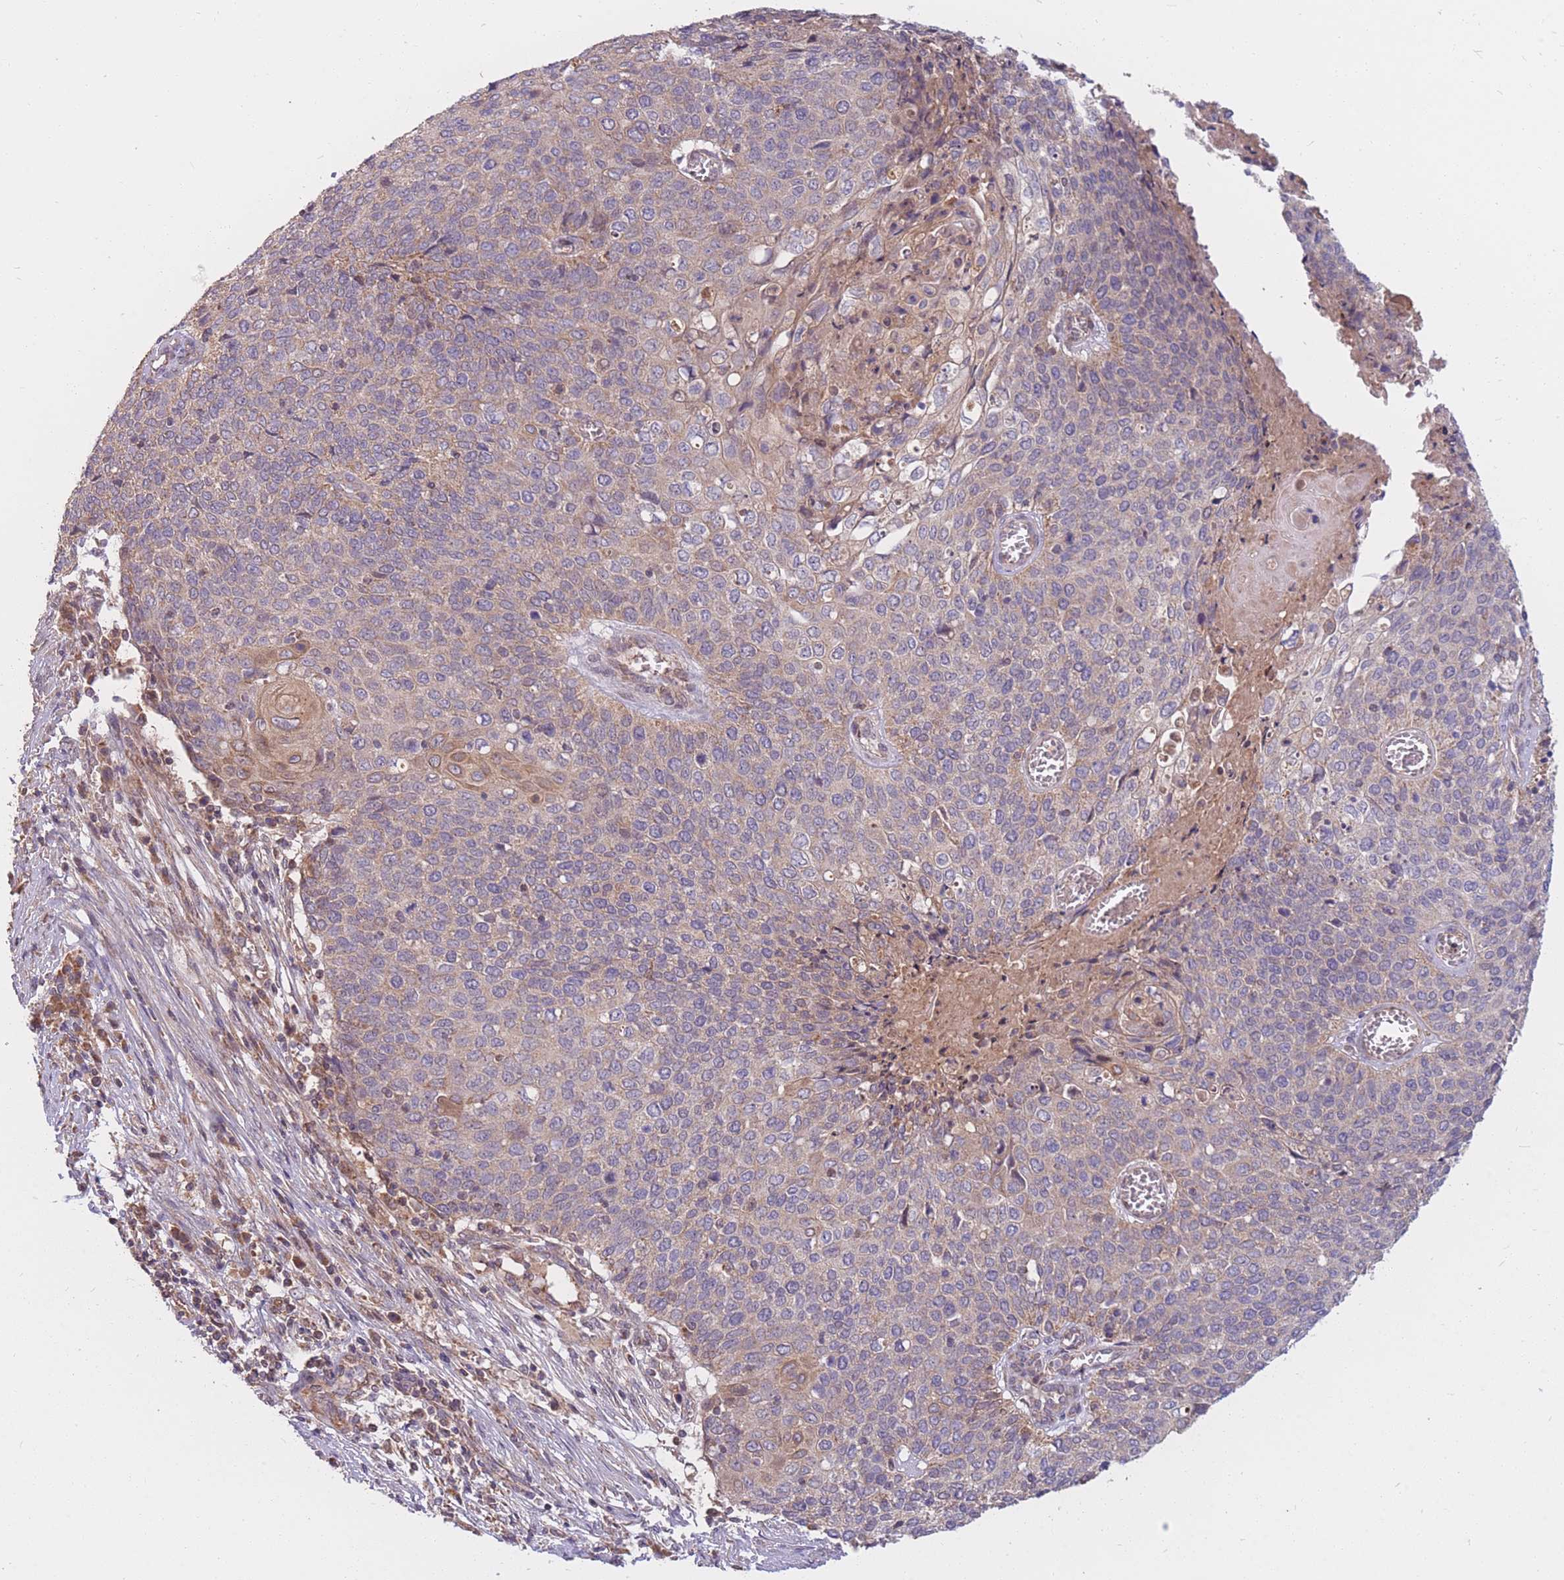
{"staining": {"intensity": "weak", "quantity": "<25%", "location": "cytoplasmic/membranous"}, "tissue": "cervical cancer", "cell_type": "Tumor cells", "image_type": "cancer", "snomed": [{"axis": "morphology", "description": "Squamous cell carcinoma, NOS"}, {"axis": "topography", "description": "Cervix"}], "caption": "This is an immunohistochemistry (IHC) photomicrograph of human cervical squamous cell carcinoma. There is no expression in tumor cells.", "gene": "PTPMT1", "patient": {"sex": "female", "age": 39}}